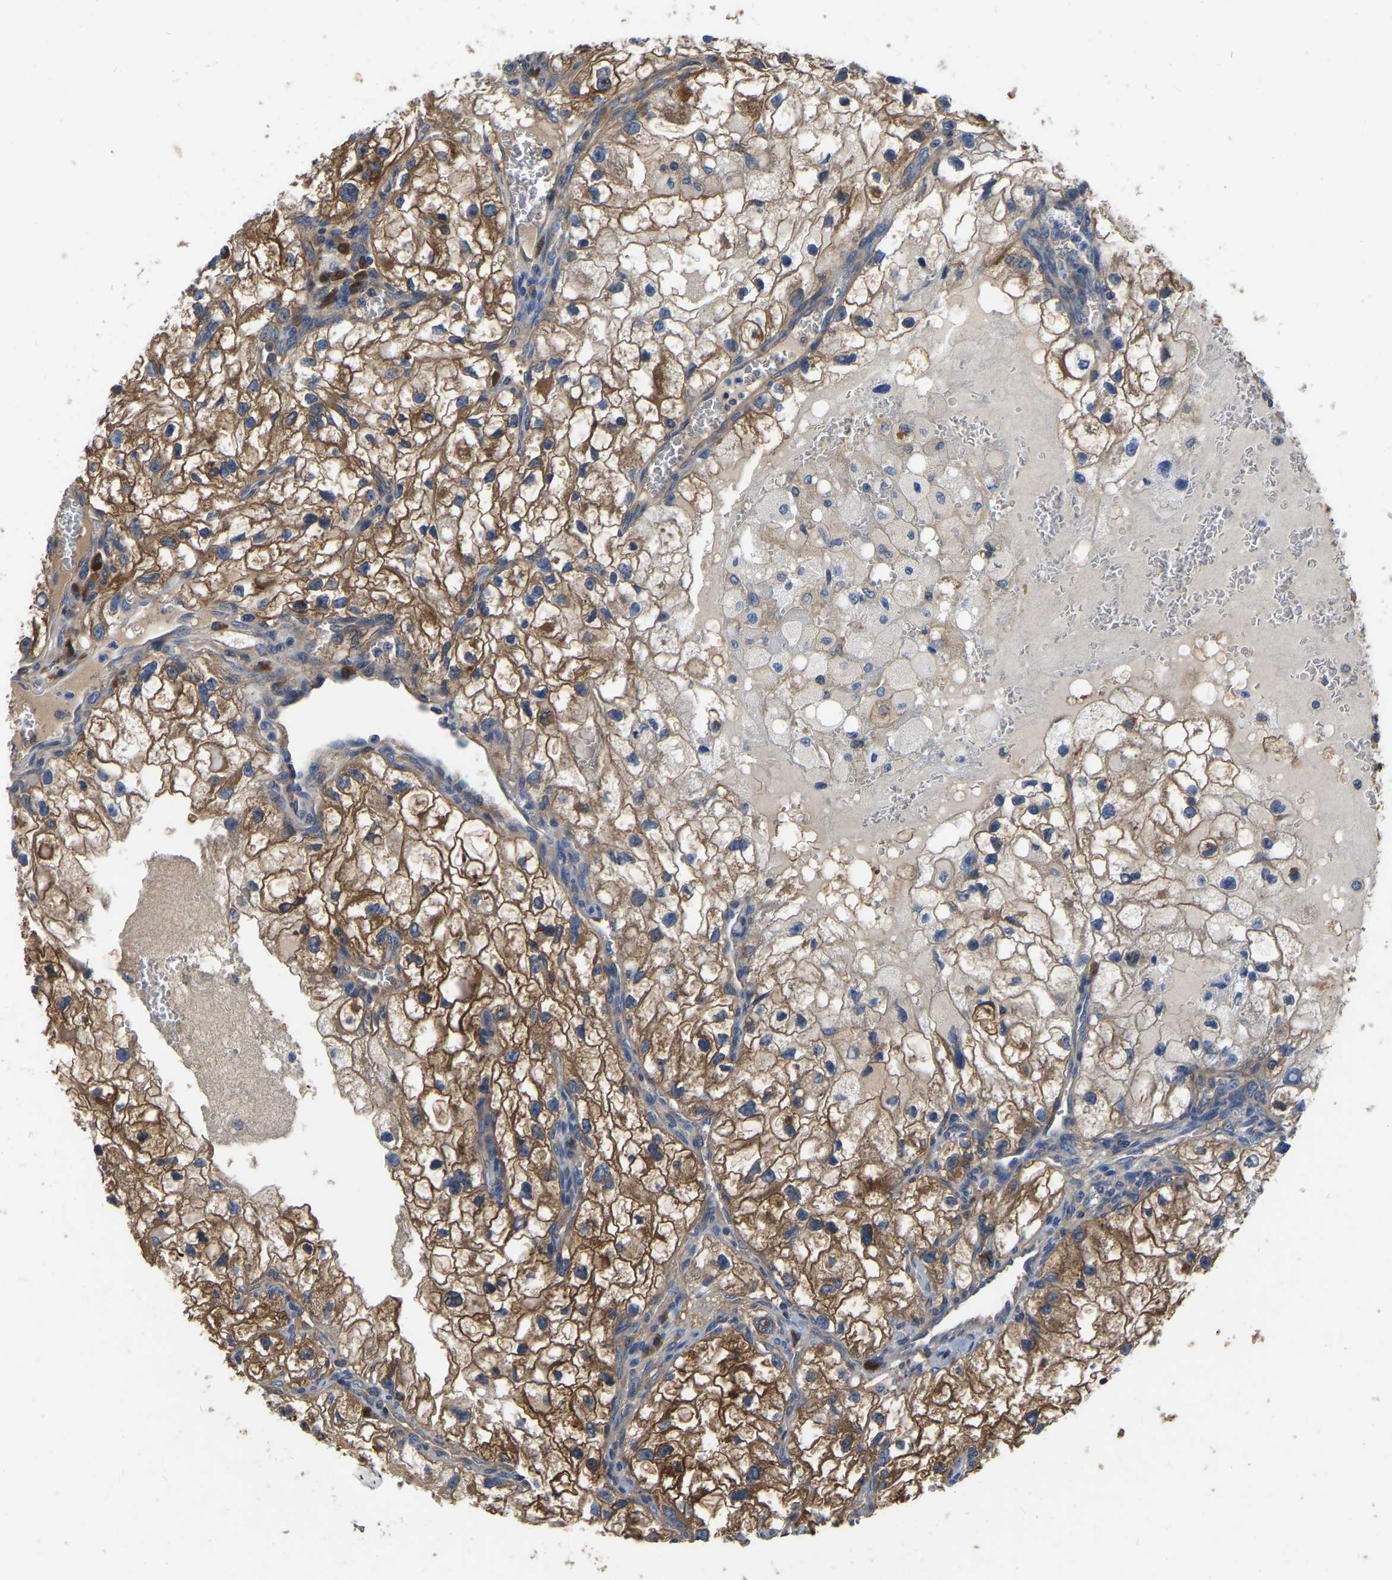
{"staining": {"intensity": "moderate", "quantity": ">75%", "location": "cytoplasmic/membranous"}, "tissue": "renal cancer", "cell_type": "Tumor cells", "image_type": "cancer", "snomed": [{"axis": "morphology", "description": "Adenocarcinoma, NOS"}, {"axis": "topography", "description": "Kidney"}], "caption": "Renal cancer (adenocarcinoma) stained for a protein (brown) reveals moderate cytoplasmic/membranous positive staining in about >75% of tumor cells.", "gene": "GARS1", "patient": {"sex": "female", "age": 70}}